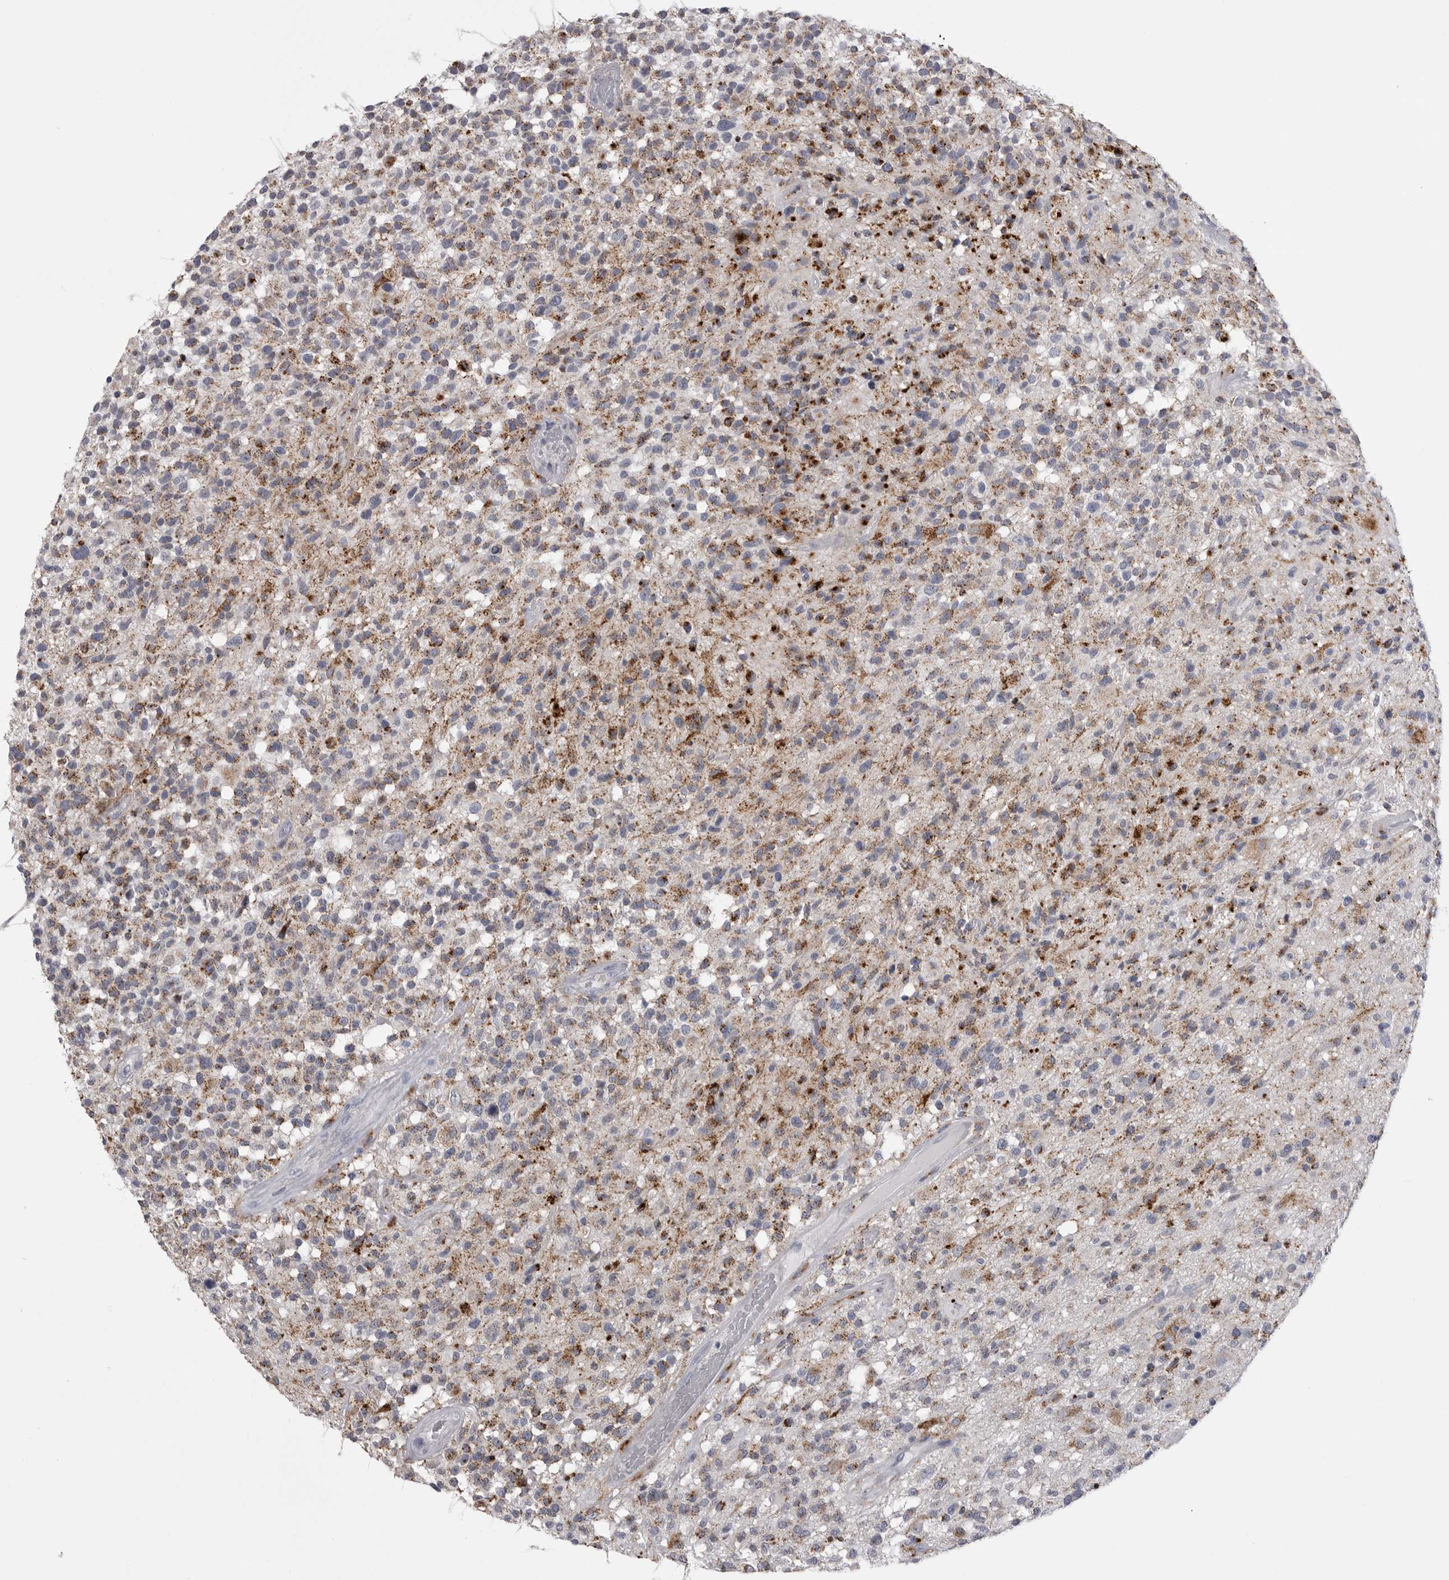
{"staining": {"intensity": "strong", "quantity": "25%-75%", "location": "cytoplasmic/membranous"}, "tissue": "glioma", "cell_type": "Tumor cells", "image_type": "cancer", "snomed": [{"axis": "morphology", "description": "Glioma, malignant, High grade"}, {"axis": "morphology", "description": "Glioblastoma, NOS"}, {"axis": "topography", "description": "Brain"}], "caption": "Immunohistochemical staining of human glioma displays strong cytoplasmic/membranous protein positivity in approximately 25%-75% of tumor cells.", "gene": "PSPN", "patient": {"sex": "male", "age": 60}}